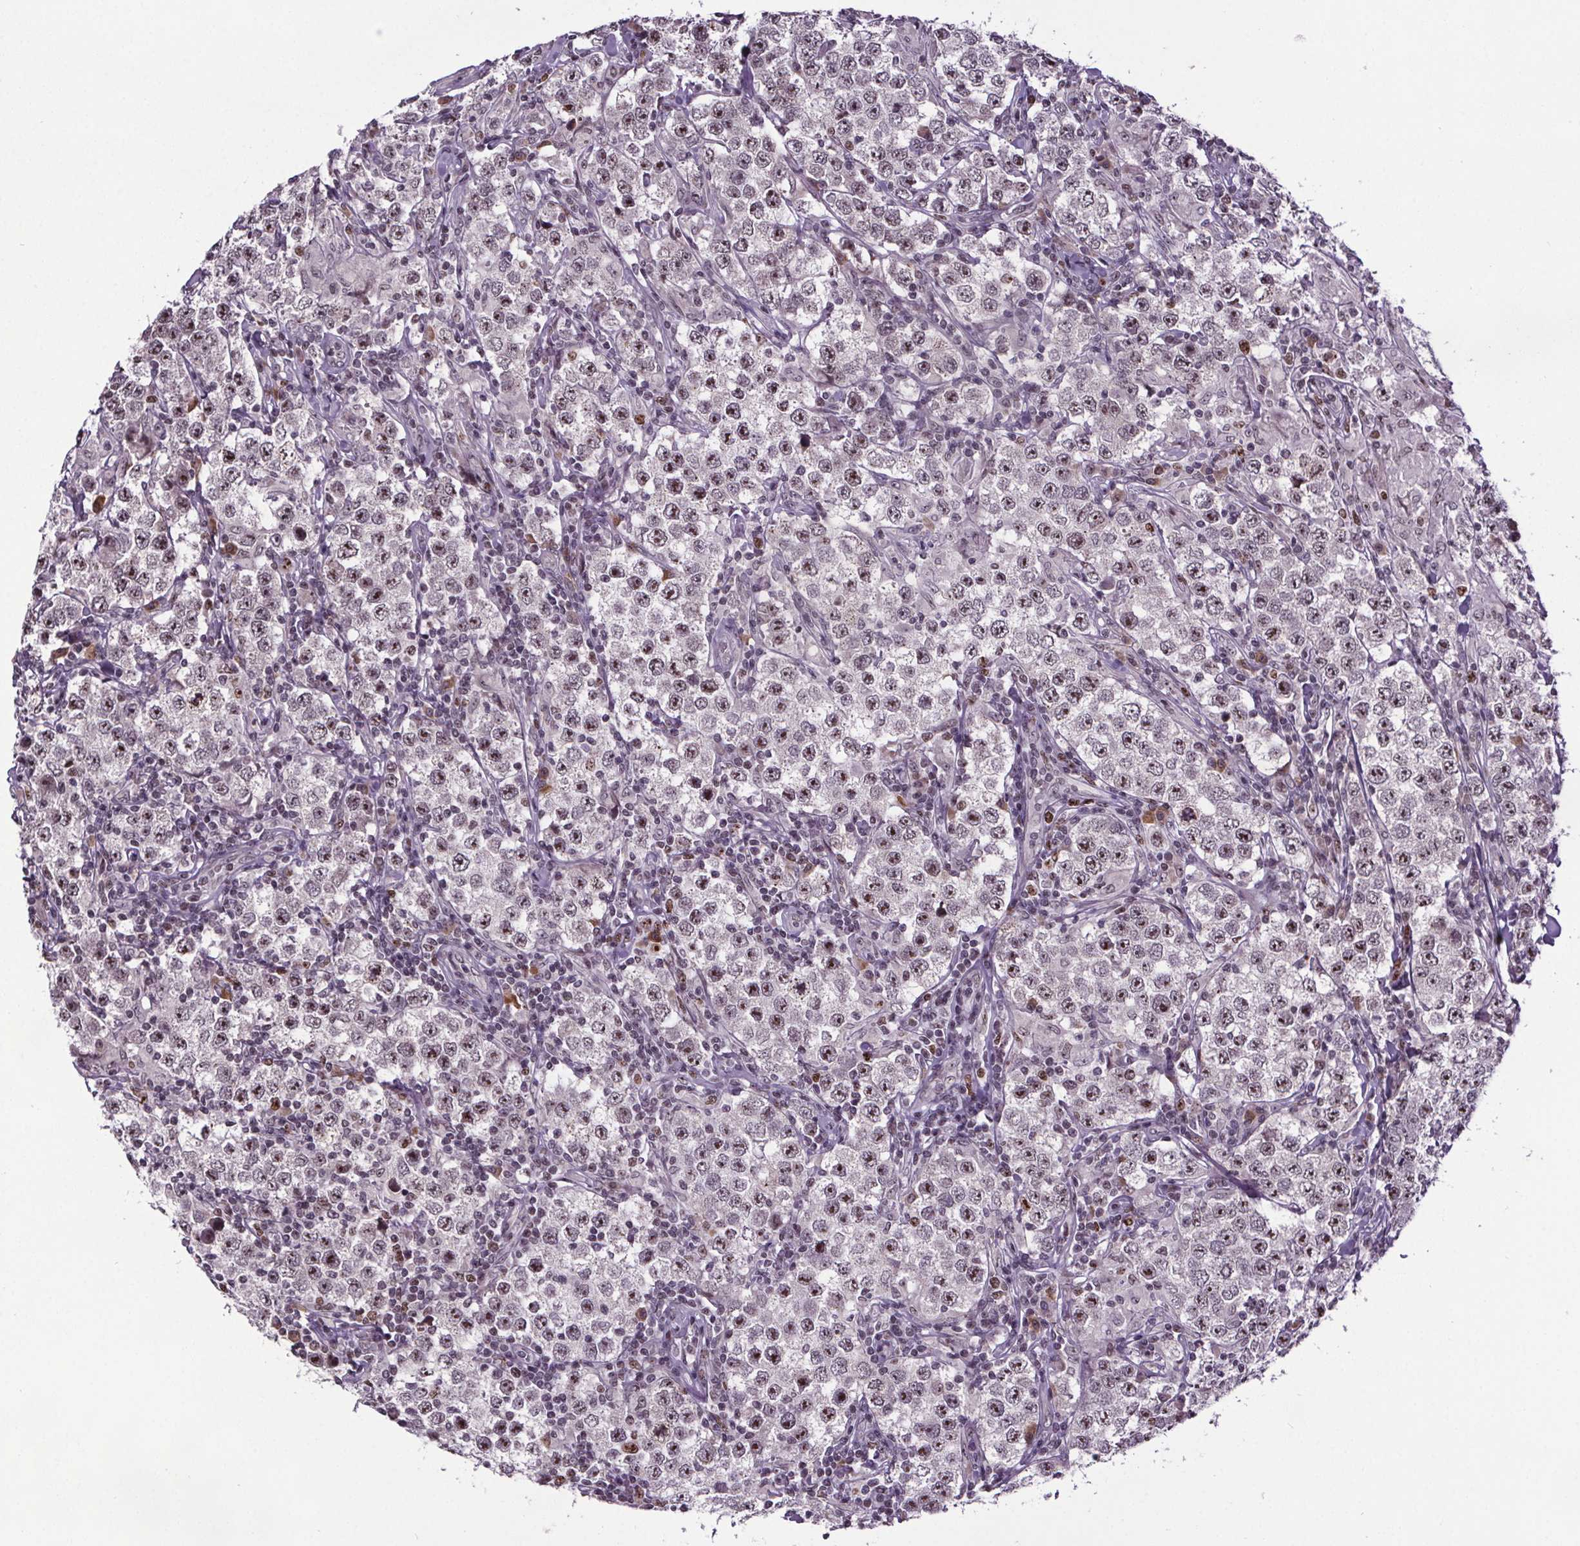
{"staining": {"intensity": "moderate", "quantity": ">75%", "location": "nuclear"}, "tissue": "testis cancer", "cell_type": "Tumor cells", "image_type": "cancer", "snomed": [{"axis": "morphology", "description": "Seminoma, NOS"}, {"axis": "morphology", "description": "Carcinoma, Embryonal, NOS"}, {"axis": "topography", "description": "Testis"}], "caption": "This micrograph exhibits testis cancer stained with IHC to label a protein in brown. The nuclear of tumor cells show moderate positivity for the protein. Nuclei are counter-stained blue.", "gene": "ATMIN", "patient": {"sex": "male", "age": 41}}